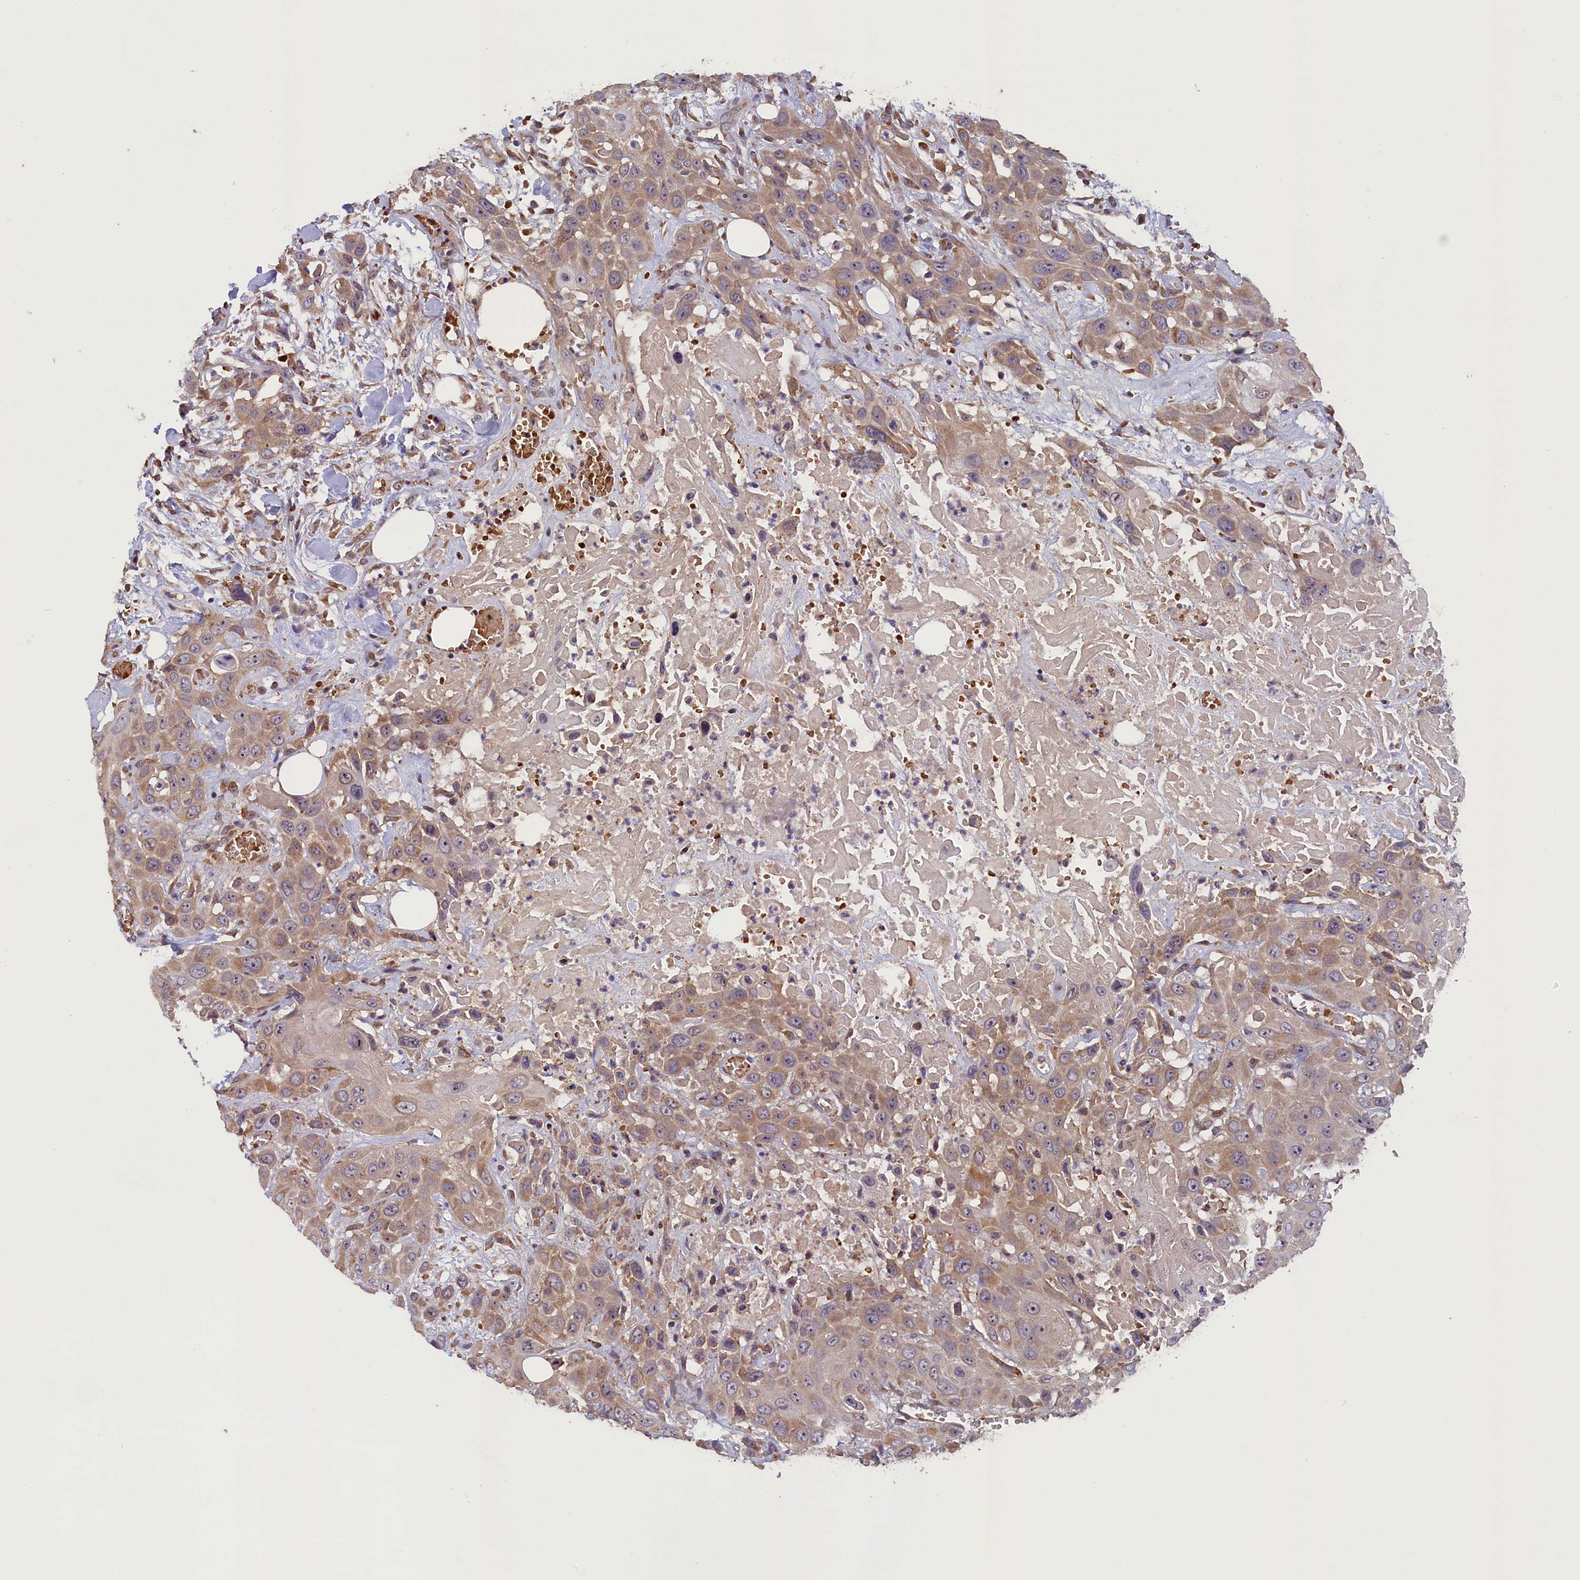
{"staining": {"intensity": "moderate", "quantity": ">75%", "location": "cytoplasmic/membranous"}, "tissue": "head and neck cancer", "cell_type": "Tumor cells", "image_type": "cancer", "snomed": [{"axis": "morphology", "description": "Squamous cell carcinoma, NOS"}, {"axis": "topography", "description": "Head-Neck"}], "caption": "The immunohistochemical stain labels moderate cytoplasmic/membranous expression in tumor cells of head and neck squamous cell carcinoma tissue. The protein is stained brown, and the nuclei are stained in blue (DAB (3,3'-diaminobenzidine) IHC with brightfield microscopy, high magnification).", "gene": "CCDC9B", "patient": {"sex": "male", "age": 81}}